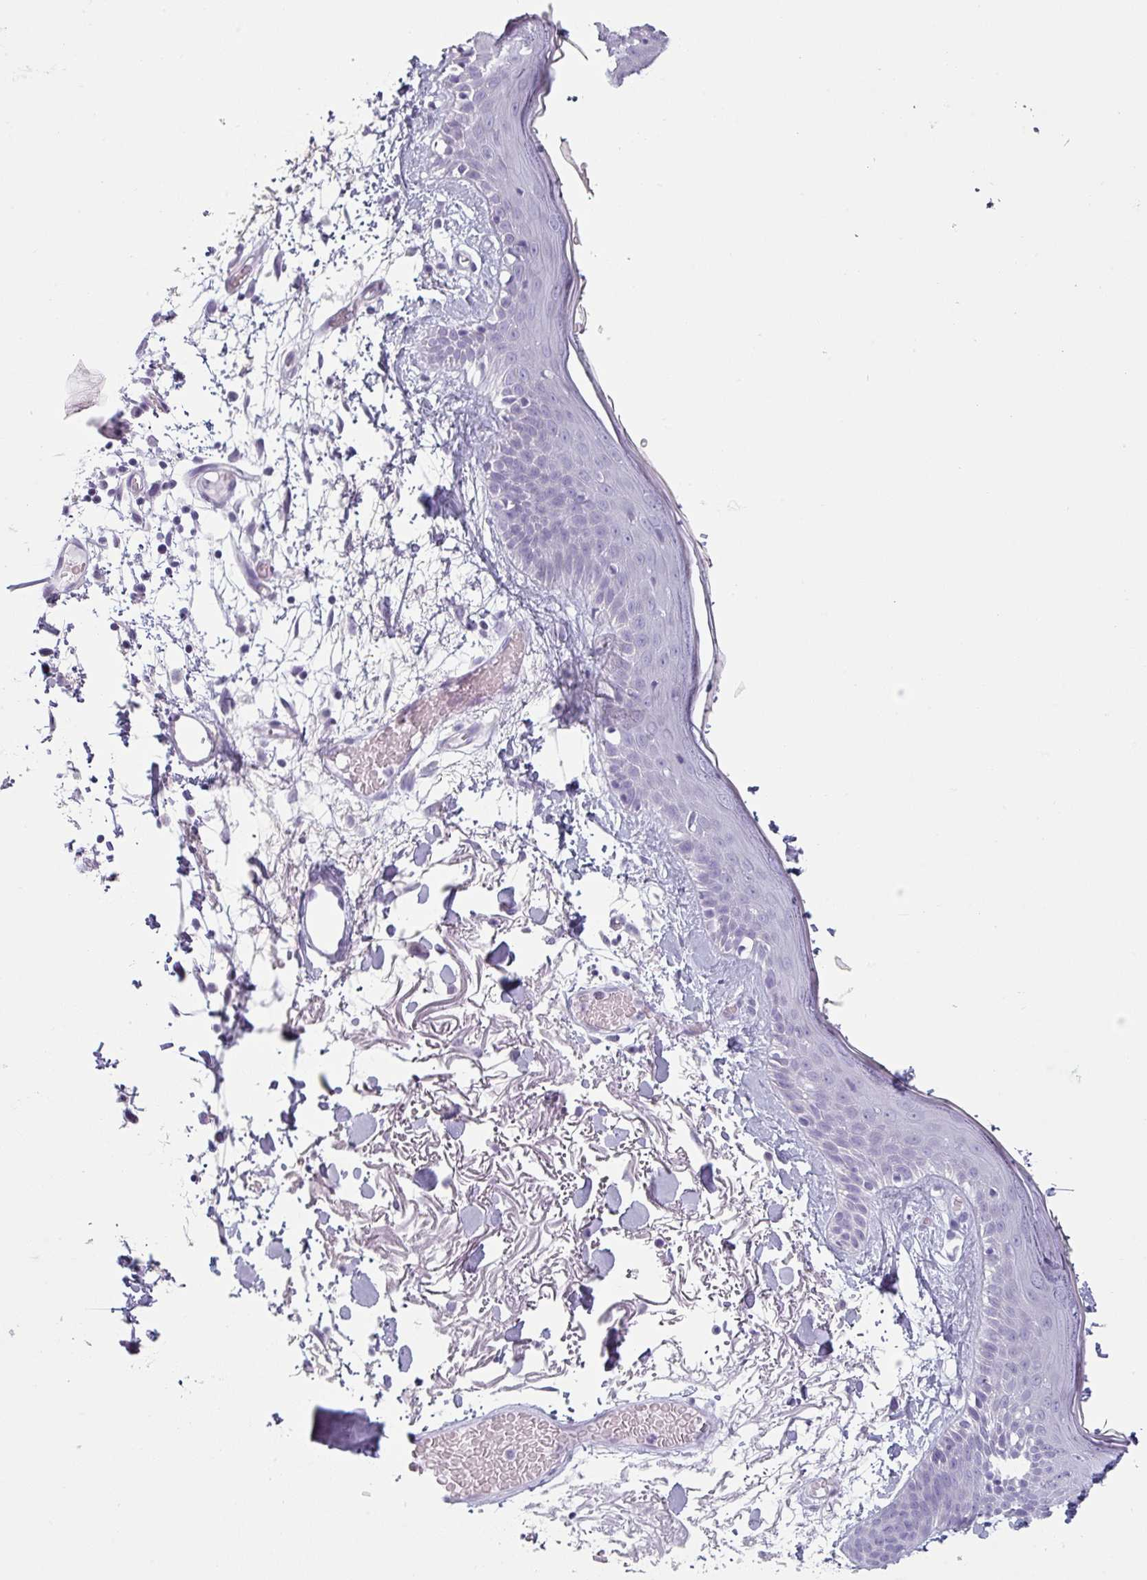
{"staining": {"intensity": "negative", "quantity": "none", "location": "none"}, "tissue": "skin", "cell_type": "Fibroblasts", "image_type": "normal", "snomed": [{"axis": "morphology", "description": "Normal tissue, NOS"}, {"axis": "topography", "description": "Skin"}], "caption": "High magnification brightfield microscopy of unremarkable skin stained with DAB (3,3'-diaminobenzidine) (brown) and counterstained with hematoxylin (blue): fibroblasts show no significant expression. The staining is performed using DAB brown chromogen with nuclei counter-stained in using hematoxylin.", "gene": "SFTPA1", "patient": {"sex": "male", "age": 79}}